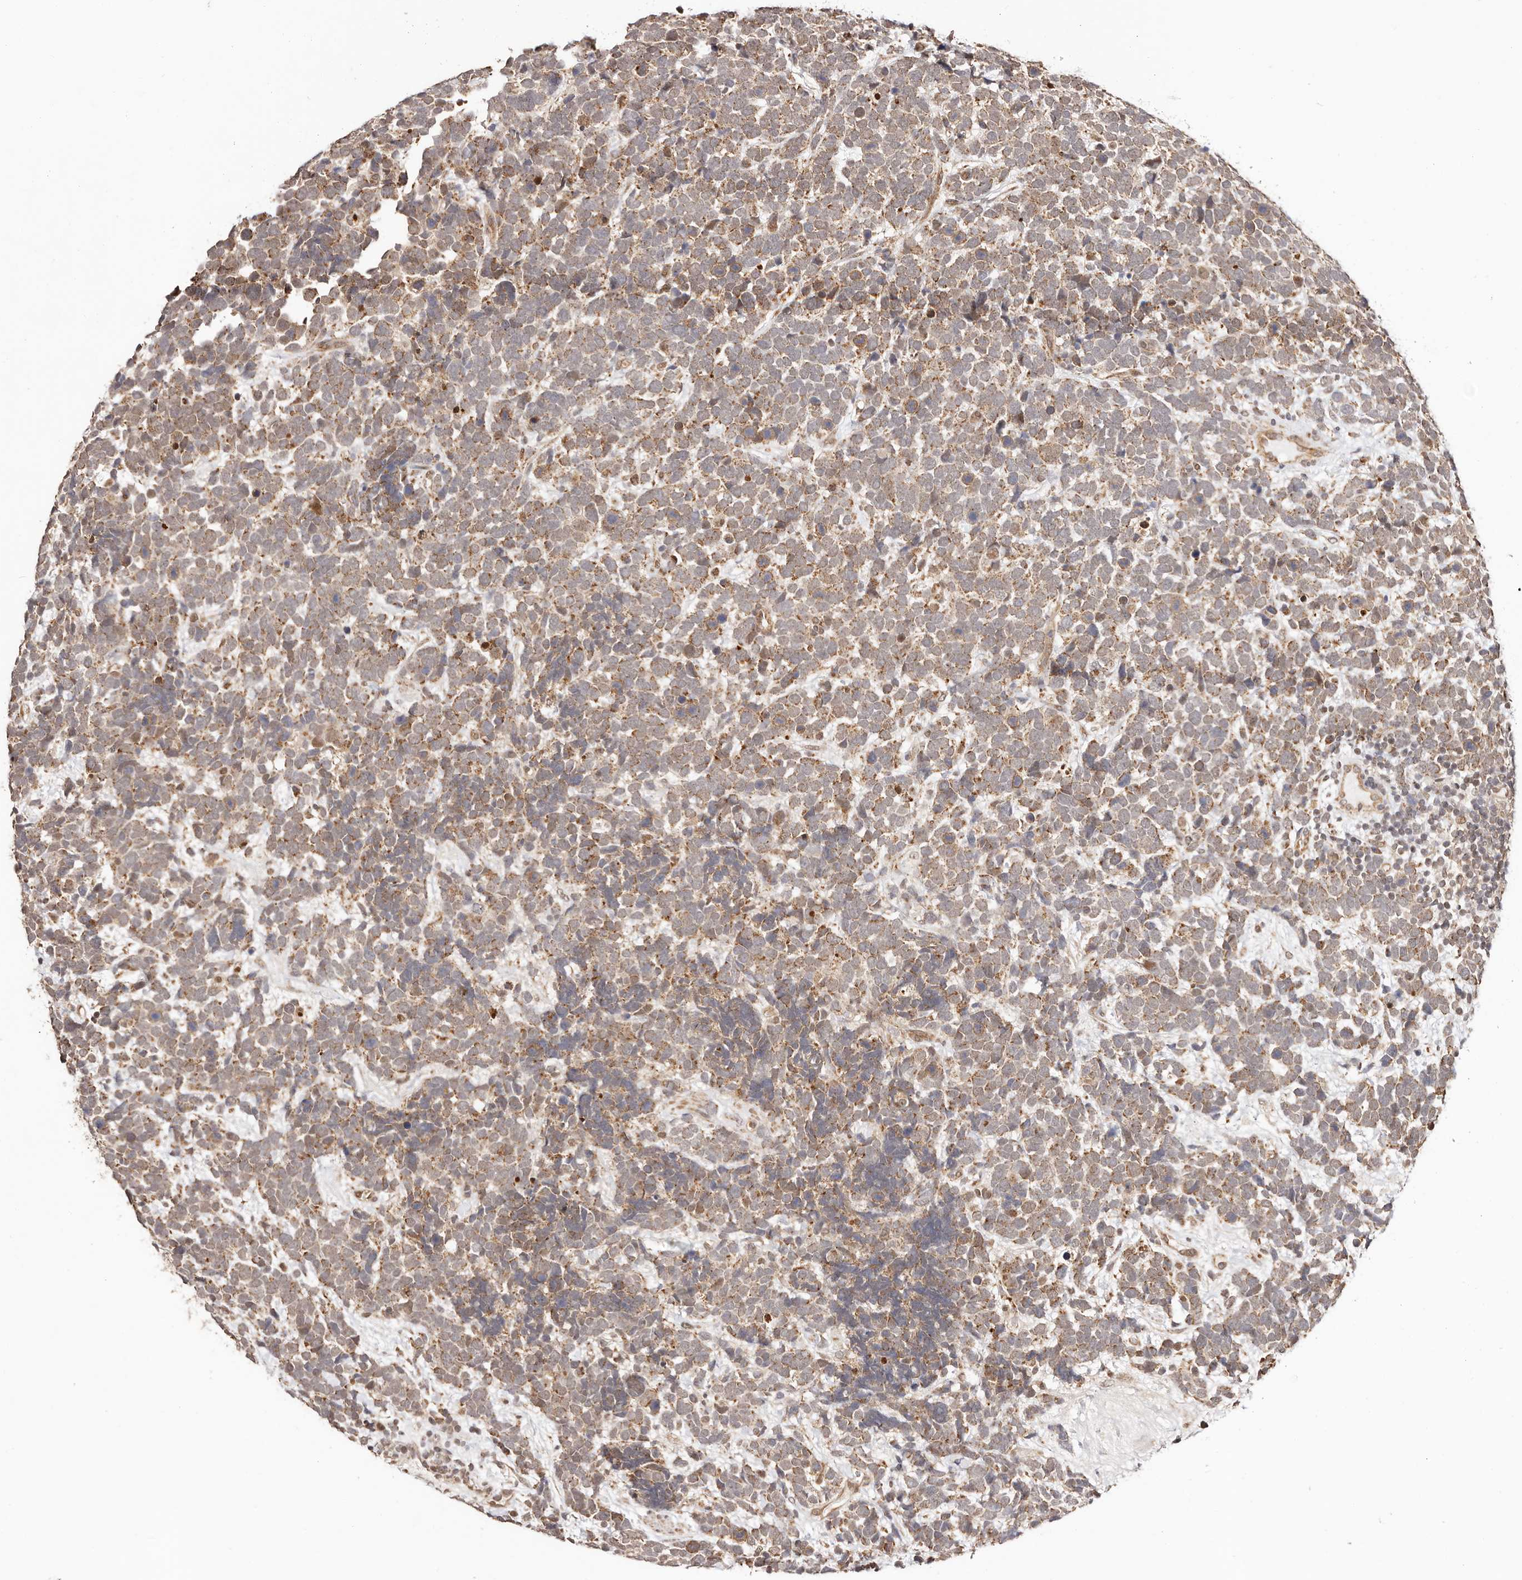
{"staining": {"intensity": "moderate", "quantity": ">75%", "location": "cytoplasmic/membranous"}, "tissue": "urothelial cancer", "cell_type": "Tumor cells", "image_type": "cancer", "snomed": [{"axis": "morphology", "description": "Urothelial carcinoma, High grade"}, {"axis": "topography", "description": "Urinary bladder"}], "caption": "Urothelial cancer was stained to show a protein in brown. There is medium levels of moderate cytoplasmic/membranous staining in about >75% of tumor cells. (DAB IHC, brown staining for protein, blue staining for nuclei).", "gene": "CTNNBL1", "patient": {"sex": "female", "age": 82}}